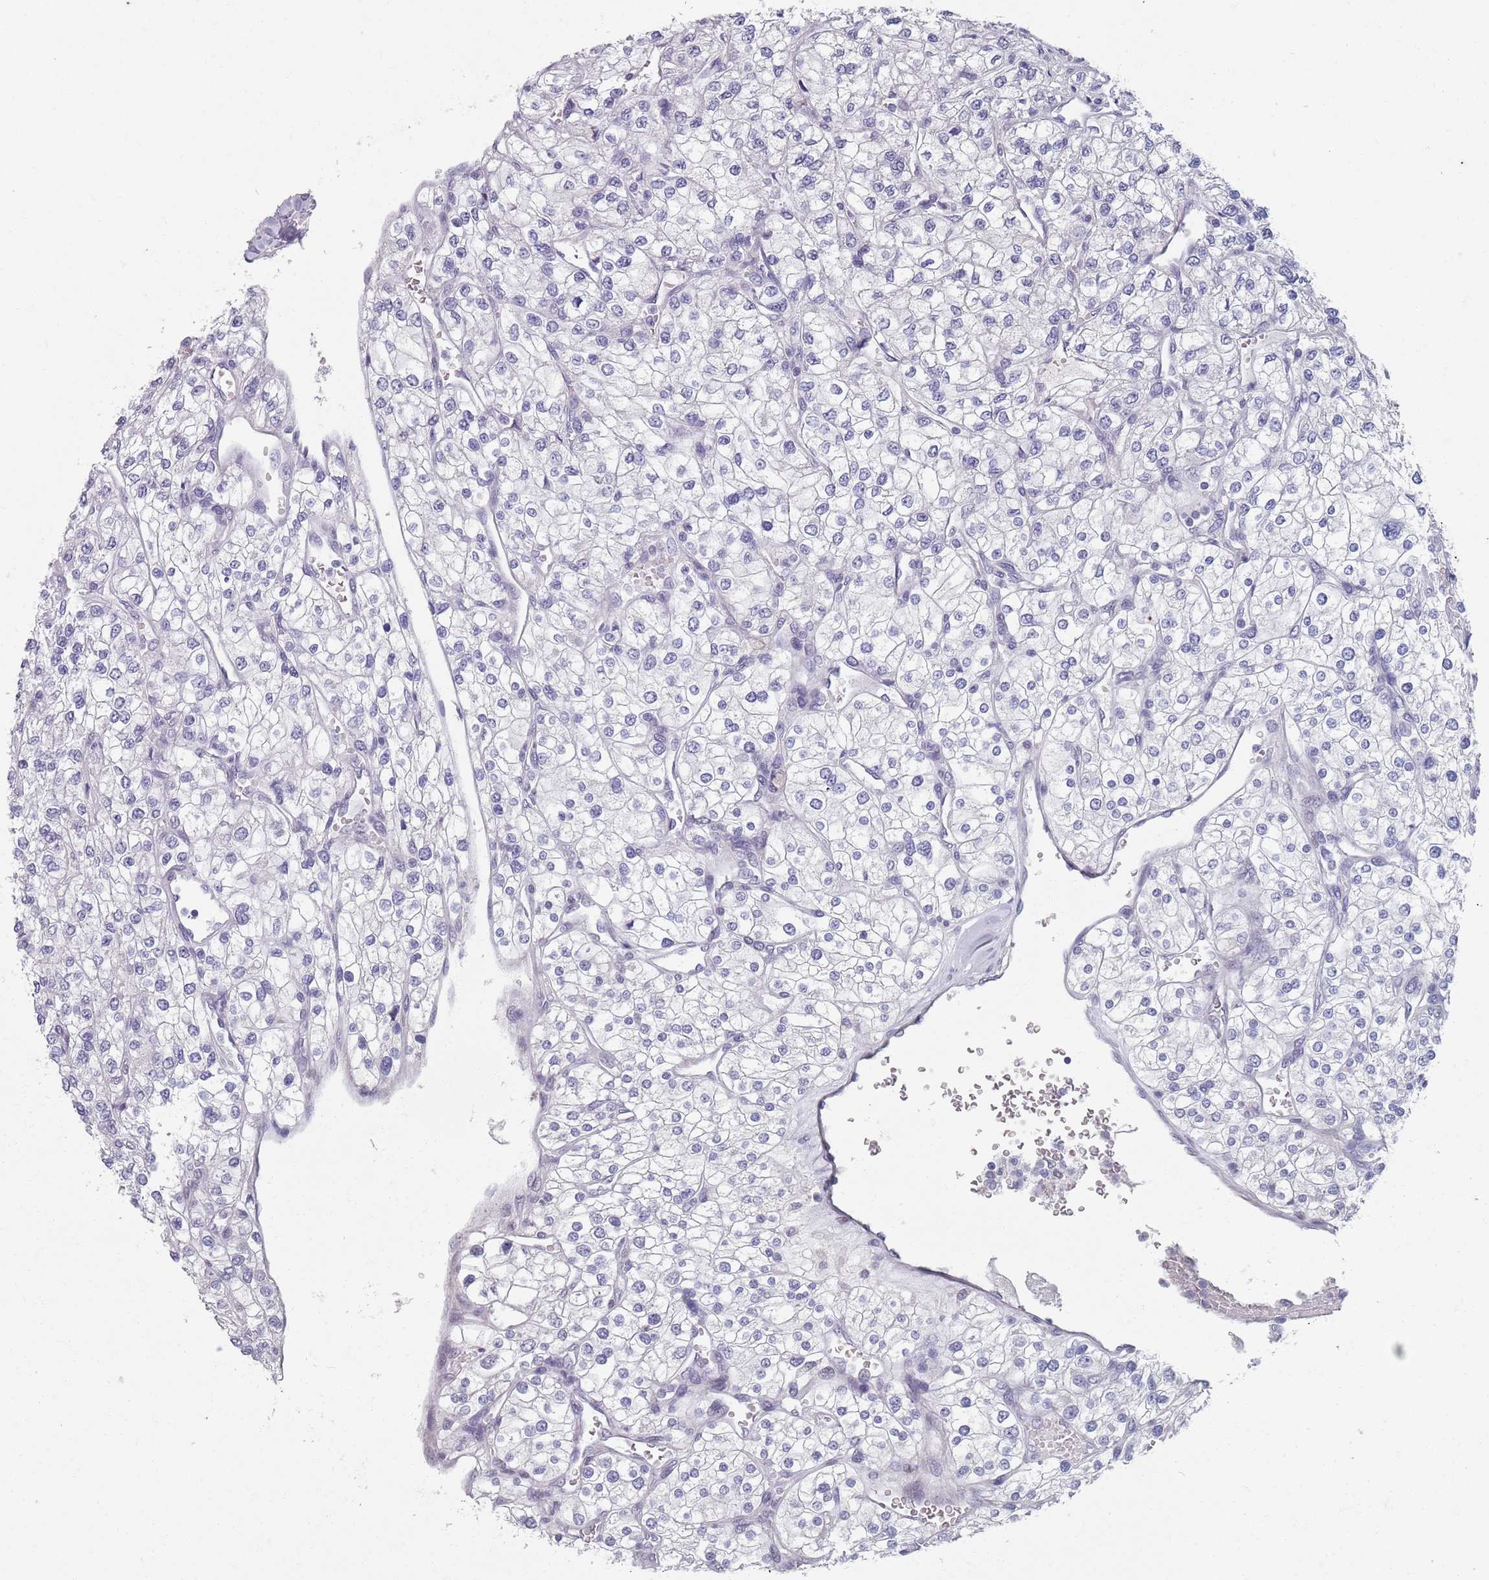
{"staining": {"intensity": "negative", "quantity": "none", "location": "none"}, "tissue": "renal cancer", "cell_type": "Tumor cells", "image_type": "cancer", "snomed": [{"axis": "morphology", "description": "Adenocarcinoma, NOS"}, {"axis": "topography", "description": "Kidney"}], "caption": "Immunohistochemical staining of human renal adenocarcinoma displays no significant positivity in tumor cells.", "gene": "SAMD1", "patient": {"sex": "male", "age": 80}}